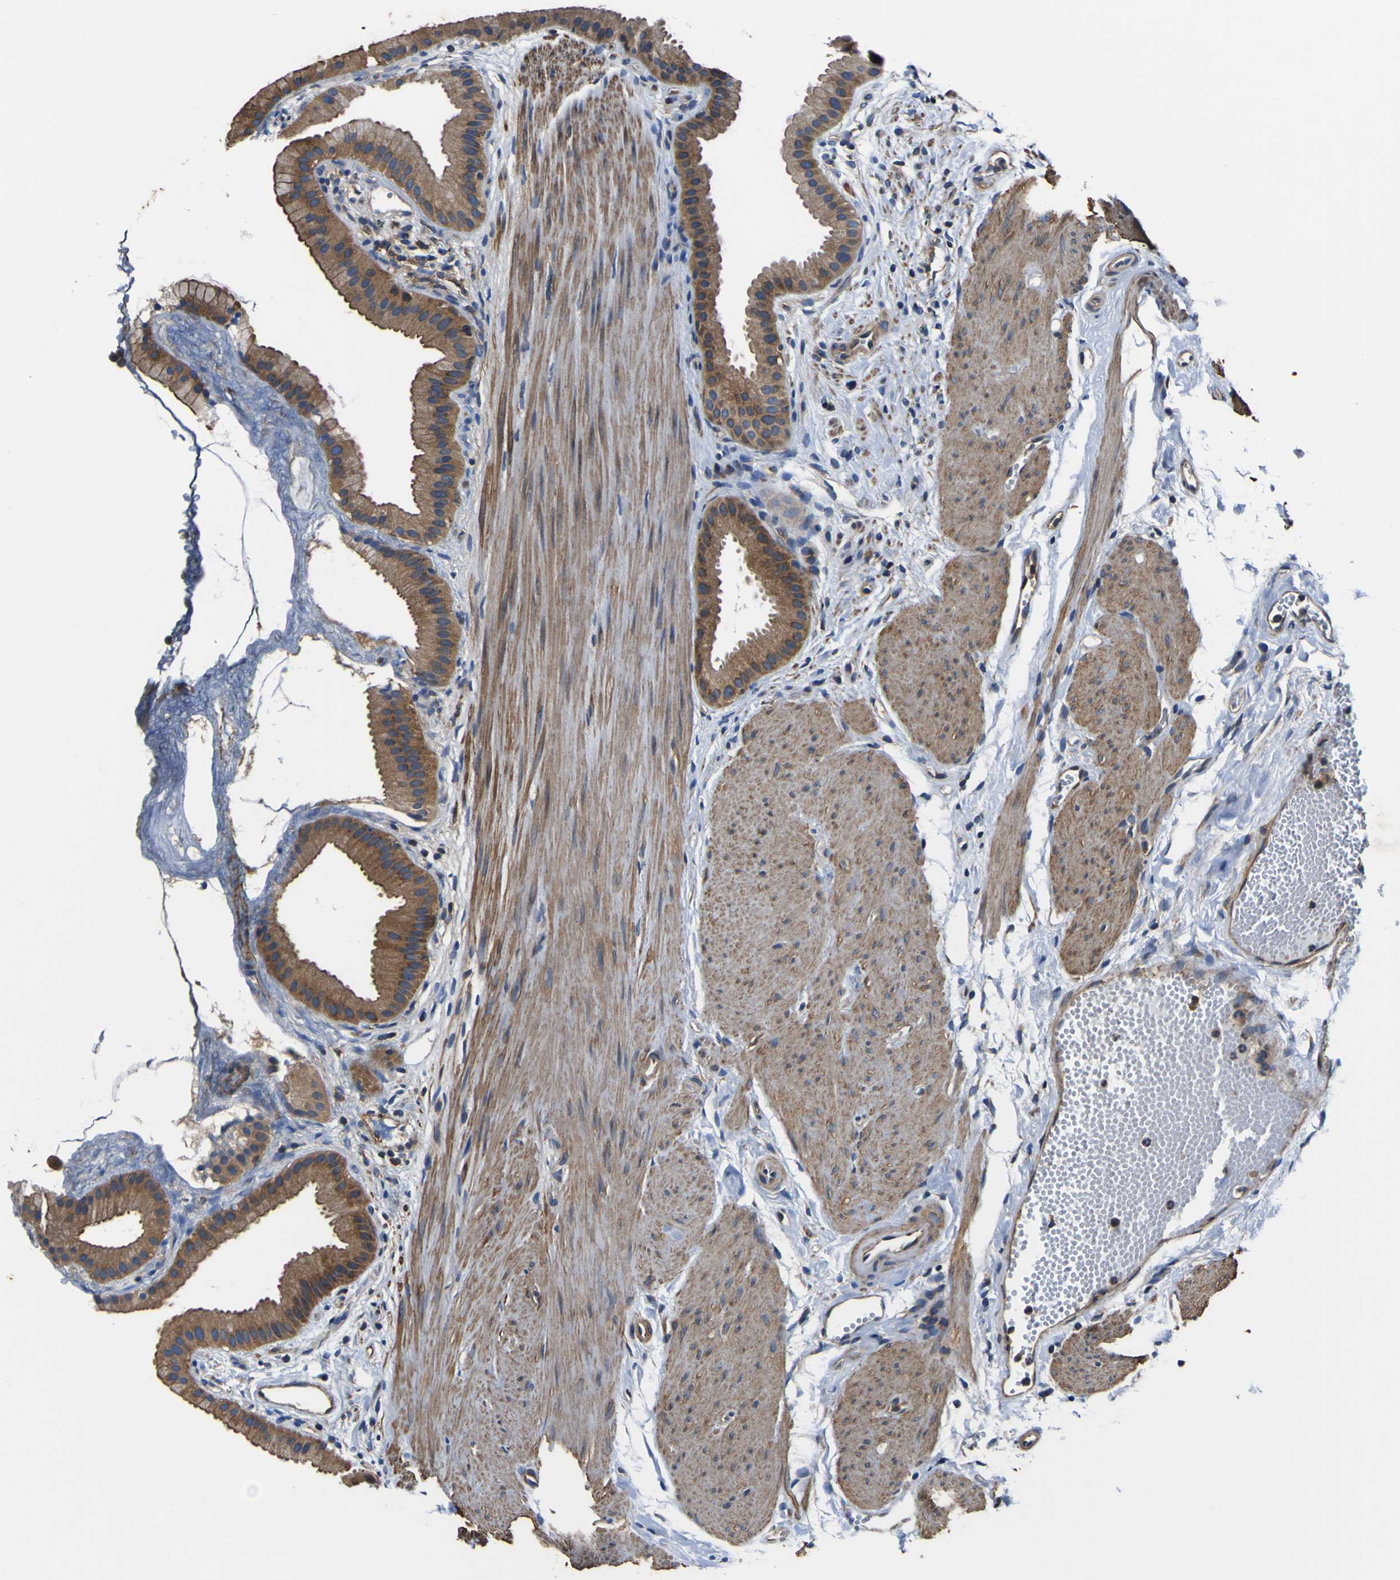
{"staining": {"intensity": "moderate", "quantity": ">75%", "location": "cytoplasmic/membranous"}, "tissue": "gallbladder", "cell_type": "Glandular cells", "image_type": "normal", "snomed": [{"axis": "morphology", "description": "Normal tissue, NOS"}, {"axis": "topography", "description": "Gallbladder"}], "caption": "IHC photomicrograph of normal human gallbladder stained for a protein (brown), which demonstrates medium levels of moderate cytoplasmic/membranous positivity in approximately >75% of glandular cells.", "gene": "CNR2", "patient": {"sex": "female", "age": 64}}